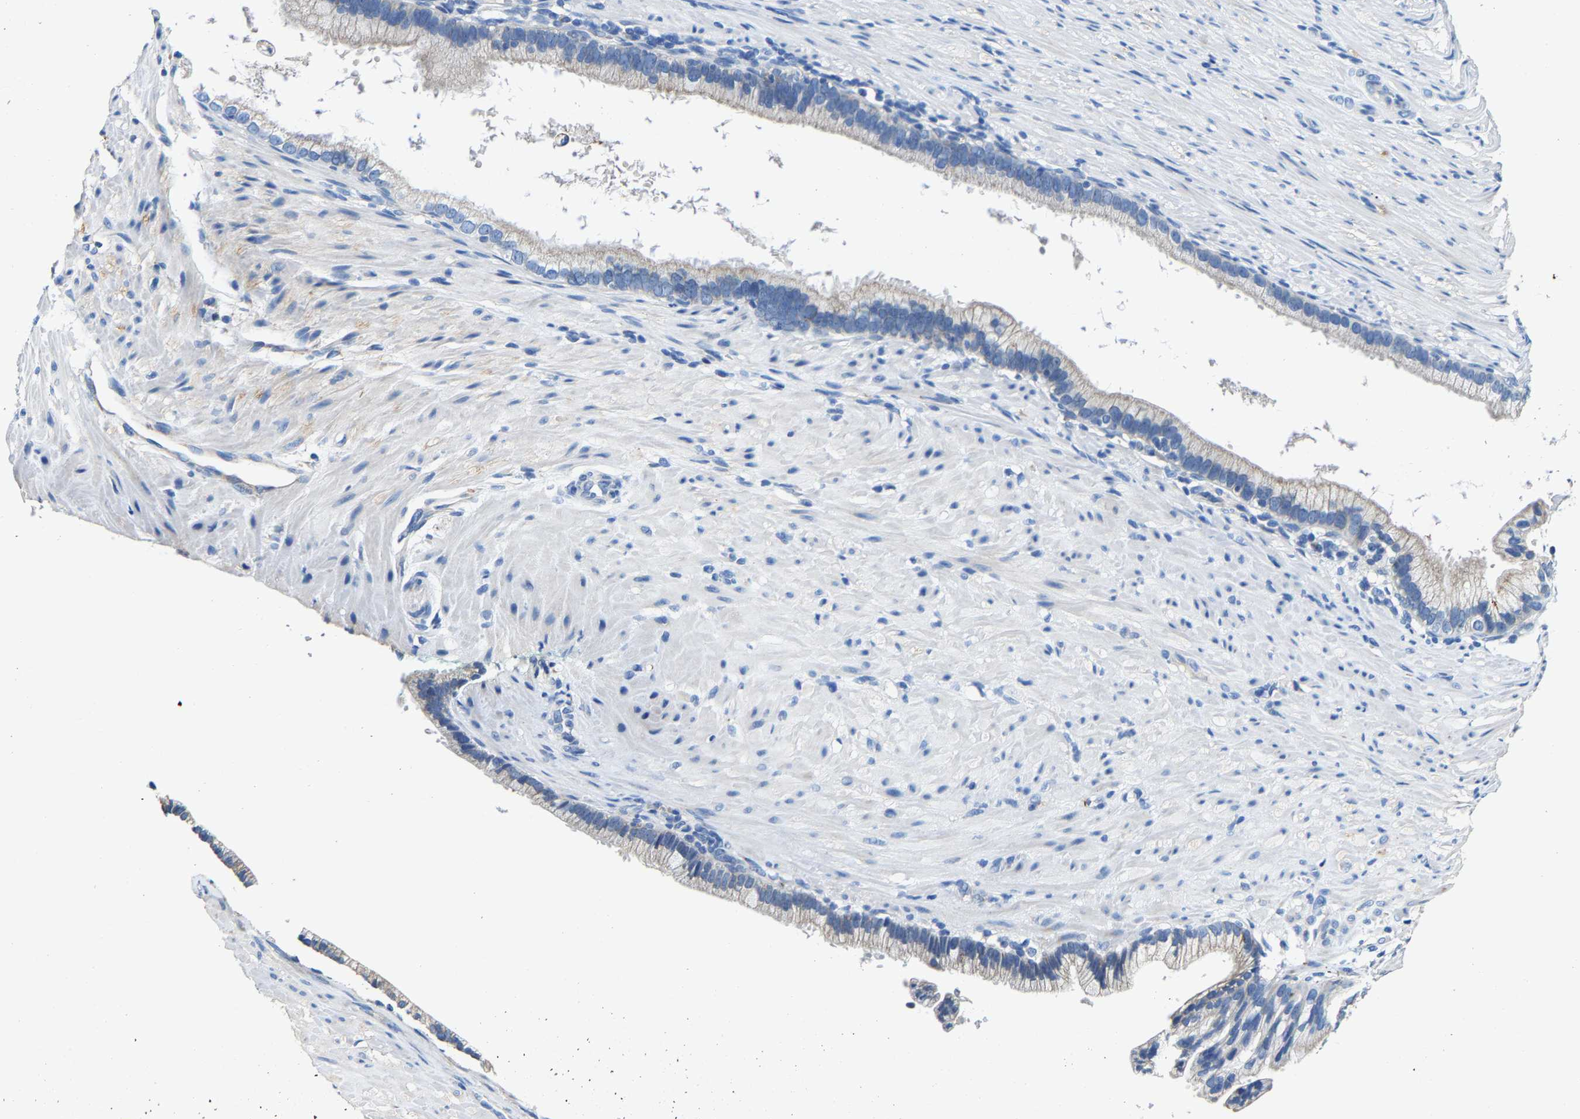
{"staining": {"intensity": "negative", "quantity": "none", "location": "none"}, "tissue": "pancreatic cancer", "cell_type": "Tumor cells", "image_type": "cancer", "snomed": [{"axis": "morphology", "description": "Adenocarcinoma, NOS"}, {"axis": "topography", "description": "Pancreas"}], "caption": "Photomicrograph shows no protein positivity in tumor cells of pancreatic cancer (adenocarcinoma) tissue.", "gene": "SLC25A25", "patient": {"sex": "male", "age": 69}}